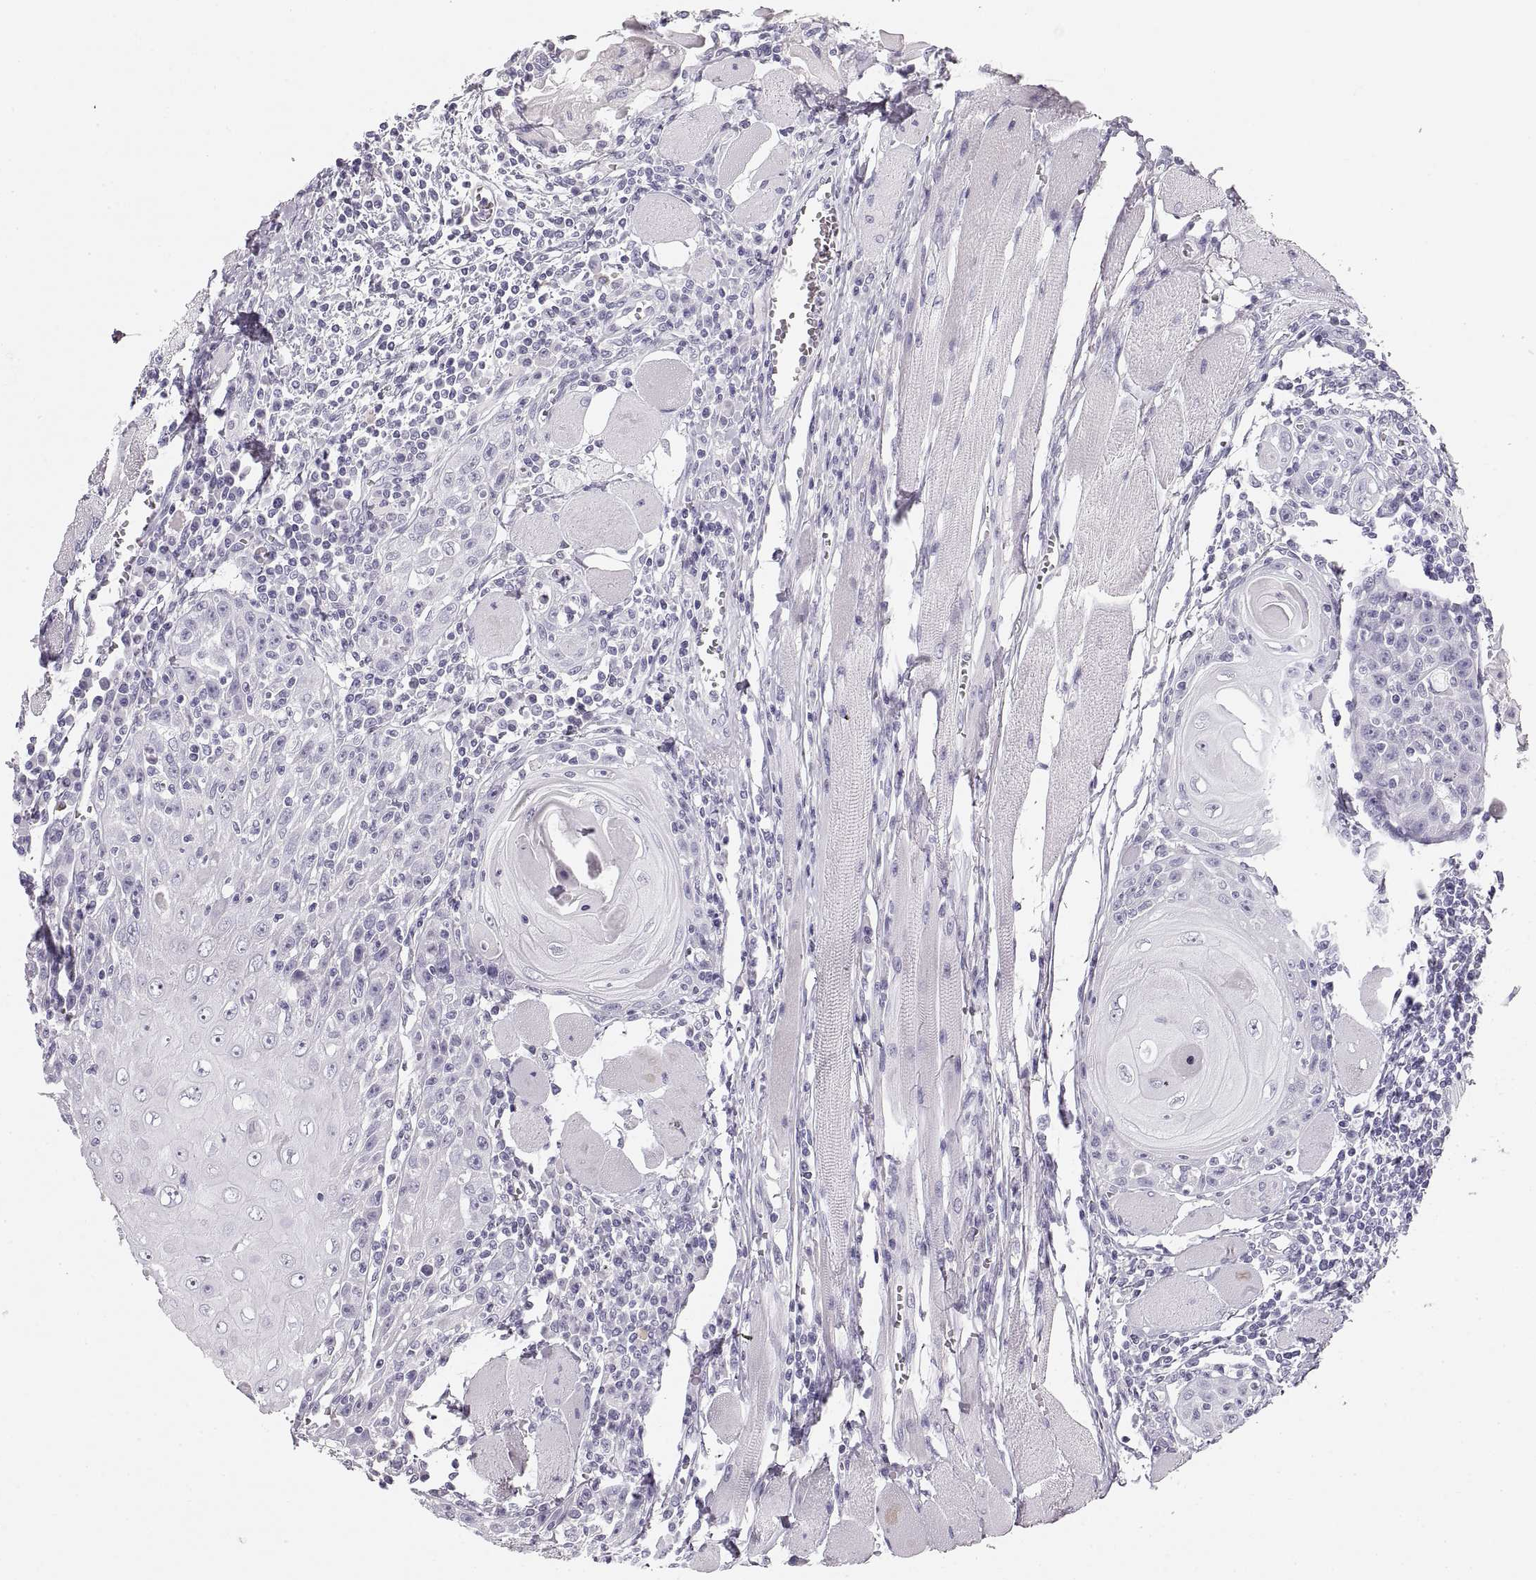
{"staining": {"intensity": "negative", "quantity": "none", "location": "none"}, "tissue": "head and neck cancer", "cell_type": "Tumor cells", "image_type": "cancer", "snomed": [{"axis": "morphology", "description": "Normal tissue, NOS"}, {"axis": "morphology", "description": "Squamous cell carcinoma, NOS"}, {"axis": "topography", "description": "Oral tissue"}, {"axis": "topography", "description": "Head-Neck"}], "caption": "IHC histopathology image of human head and neck squamous cell carcinoma stained for a protein (brown), which shows no staining in tumor cells.", "gene": "CRYAA", "patient": {"sex": "male", "age": 52}}